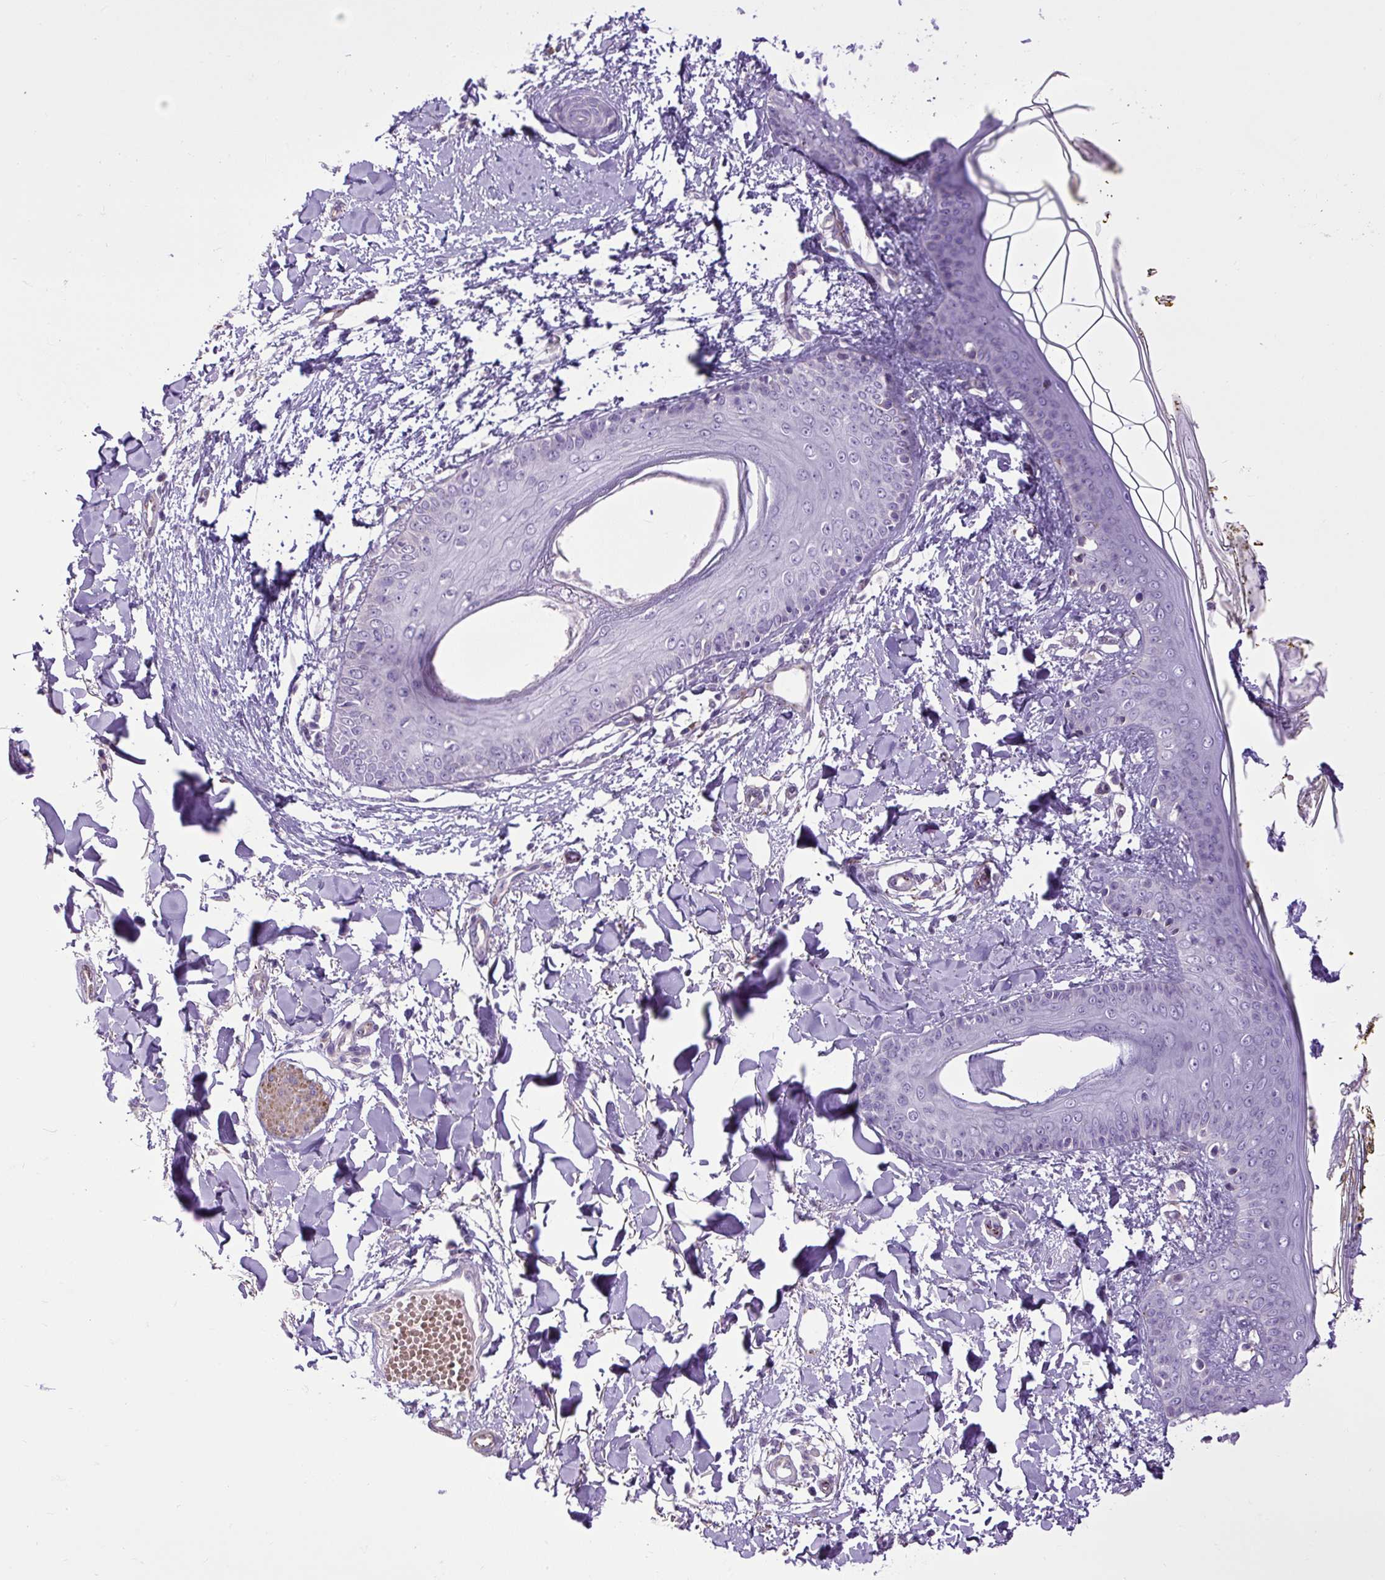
{"staining": {"intensity": "moderate", "quantity": "<25%", "location": "cytoplasmic/membranous"}, "tissue": "skin", "cell_type": "Fibroblasts", "image_type": "normal", "snomed": [{"axis": "morphology", "description": "Normal tissue, NOS"}, {"axis": "topography", "description": "Skin"}], "caption": "Protein expression analysis of normal human skin reveals moderate cytoplasmic/membranous positivity in about <25% of fibroblasts.", "gene": "VWA7", "patient": {"sex": "female", "age": 34}}